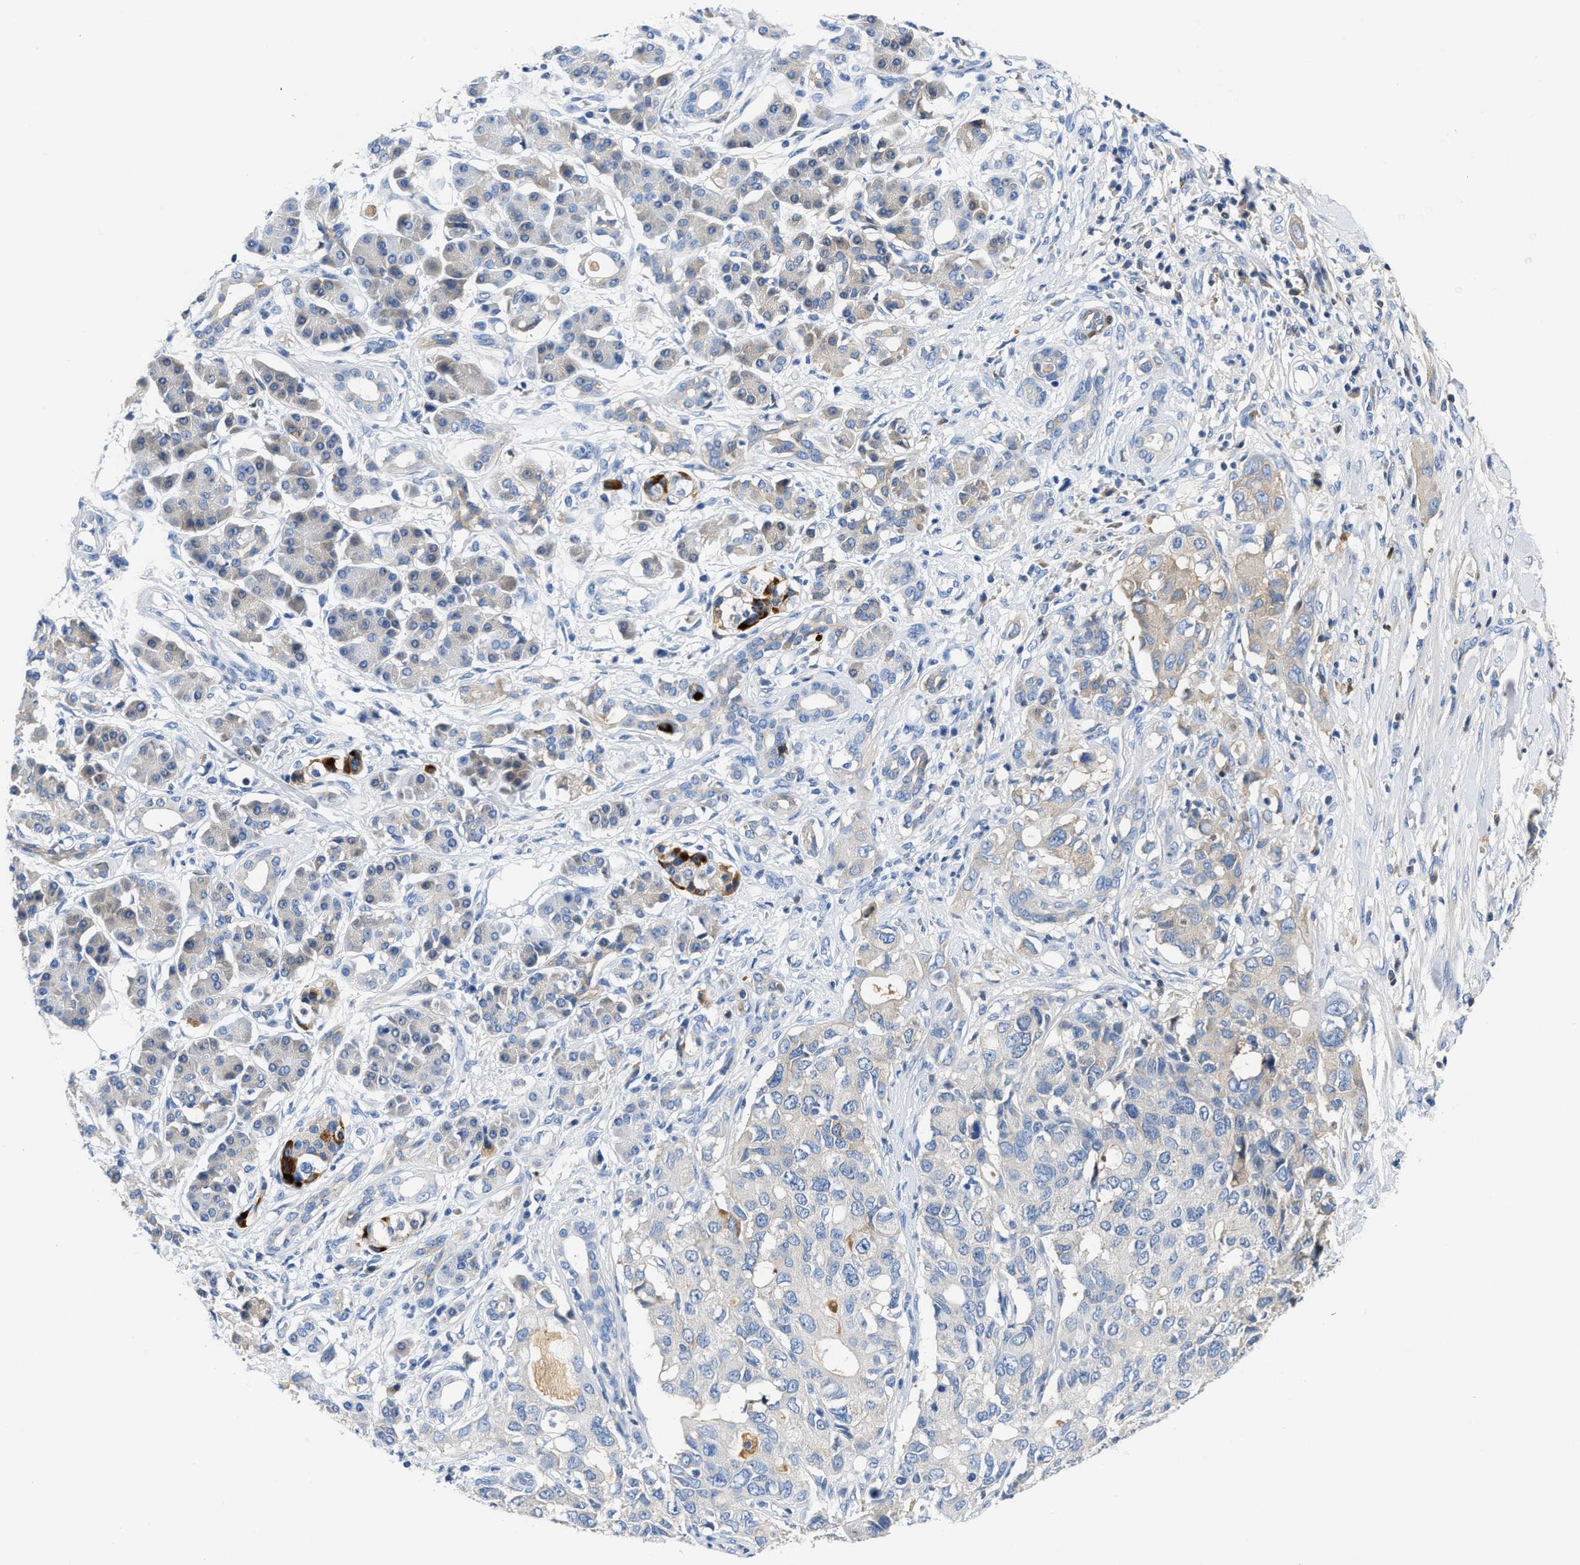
{"staining": {"intensity": "weak", "quantity": "25%-75%", "location": "cytoplasmic/membranous"}, "tissue": "pancreatic cancer", "cell_type": "Tumor cells", "image_type": "cancer", "snomed": [{"axis": "morphology", "description": "Adenocarcinoma, NOS"}, {"axis": "topography", "description": "Pancreas"}], "caption": "A low amount of weak cytoplasmic/membranous positivity is present in approximately 25%-75% of tumor cells in pancreatic cancer (adenocarcinoma) tissue.", "gene": "GC", "patient": {"sex": "female", "age": 56}}